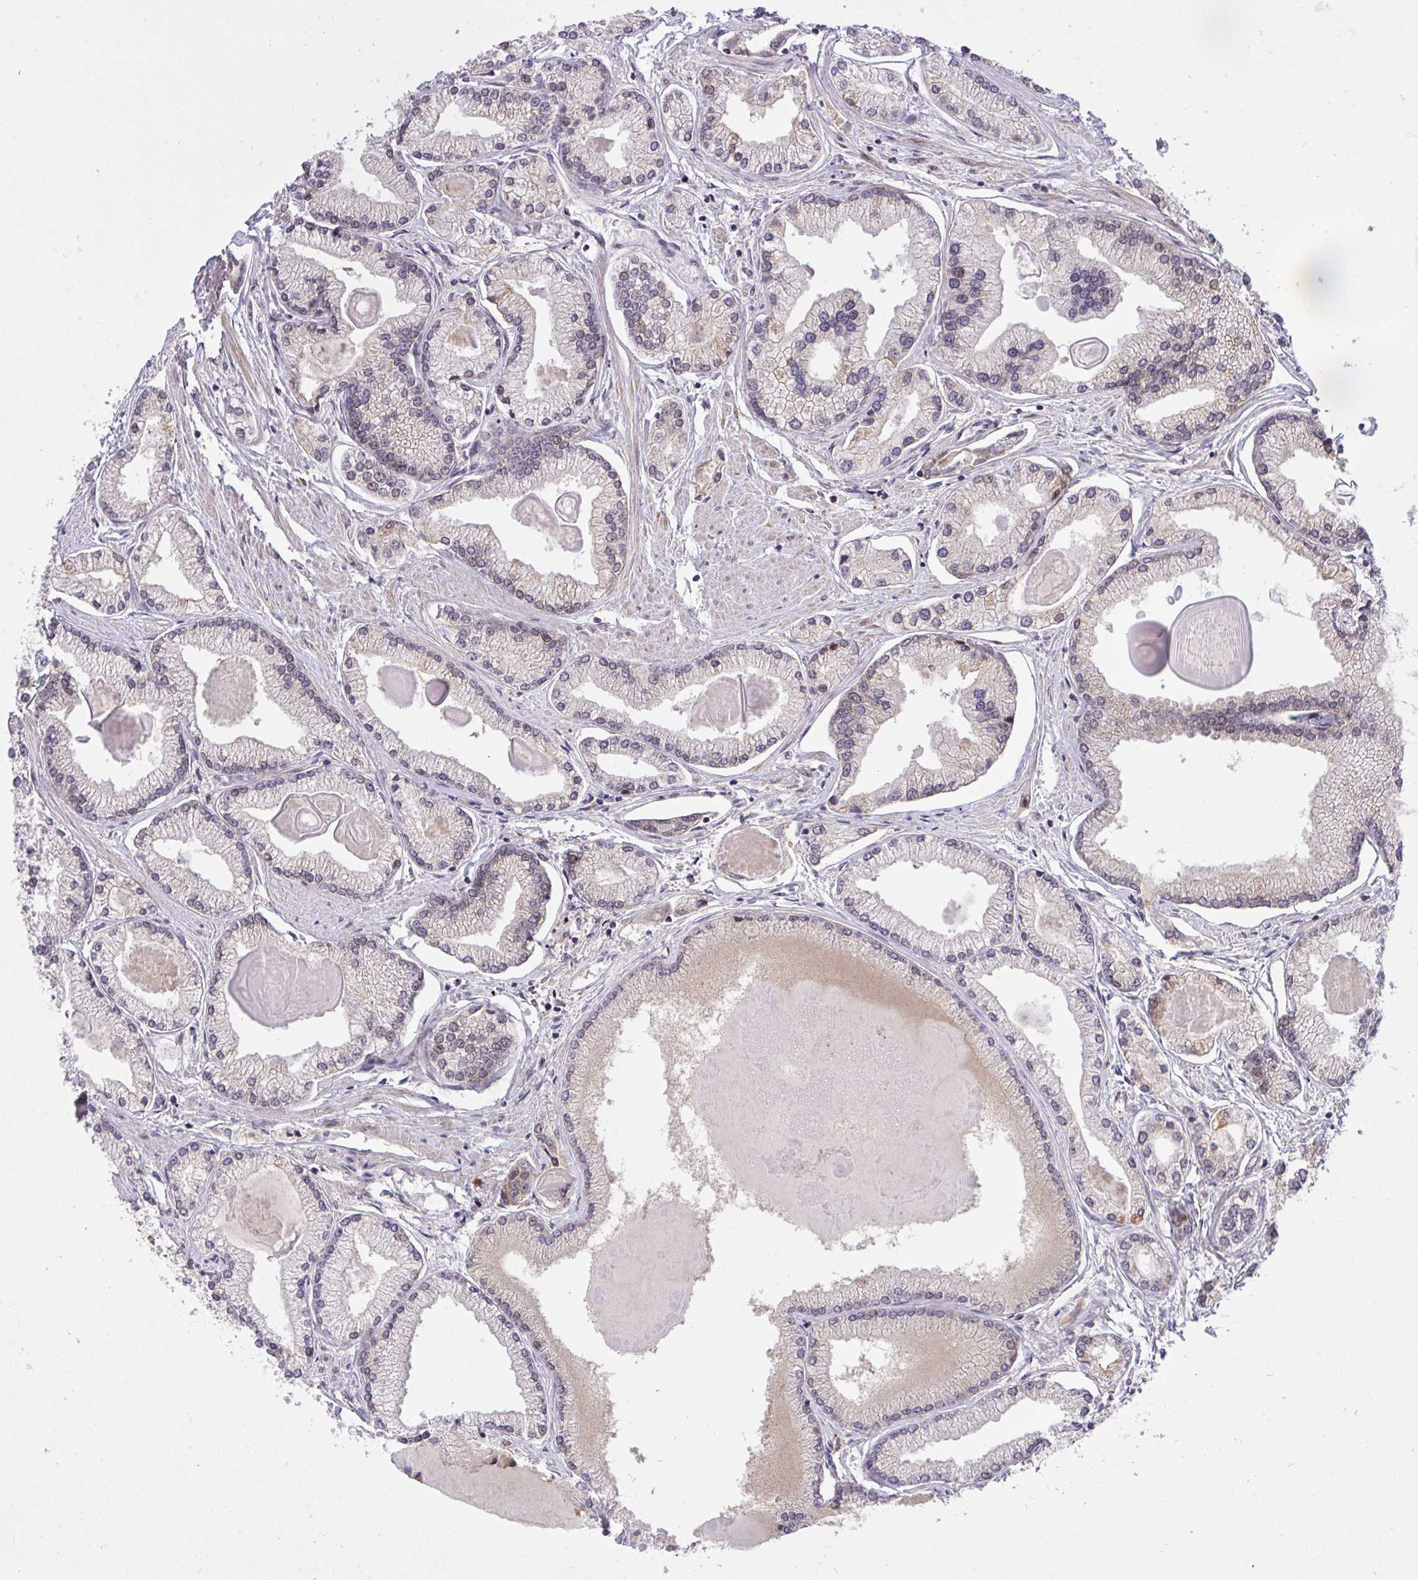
{"staining": {"intensity": "negative", "quantity": "none", "location": "none"}, "tissue": "prostate cancer", "cell_type": "Tumor cells", "image_type": "cancer", "snomed": [{"axis": "morphology", "description": "Adenocarcinoma, High grade"}, {"axis": "topography", "description": "Prostate"}], "caption": "An immunohistochemistry histopathology image of prostate cancer (high-grade adenocarcinoma) is shown. There is no staining in tumor cells of prostate cancer (high-grade adenocarcinoma).", "gene": "ERI1", "patient": {"sex": "male", "age": 68}}